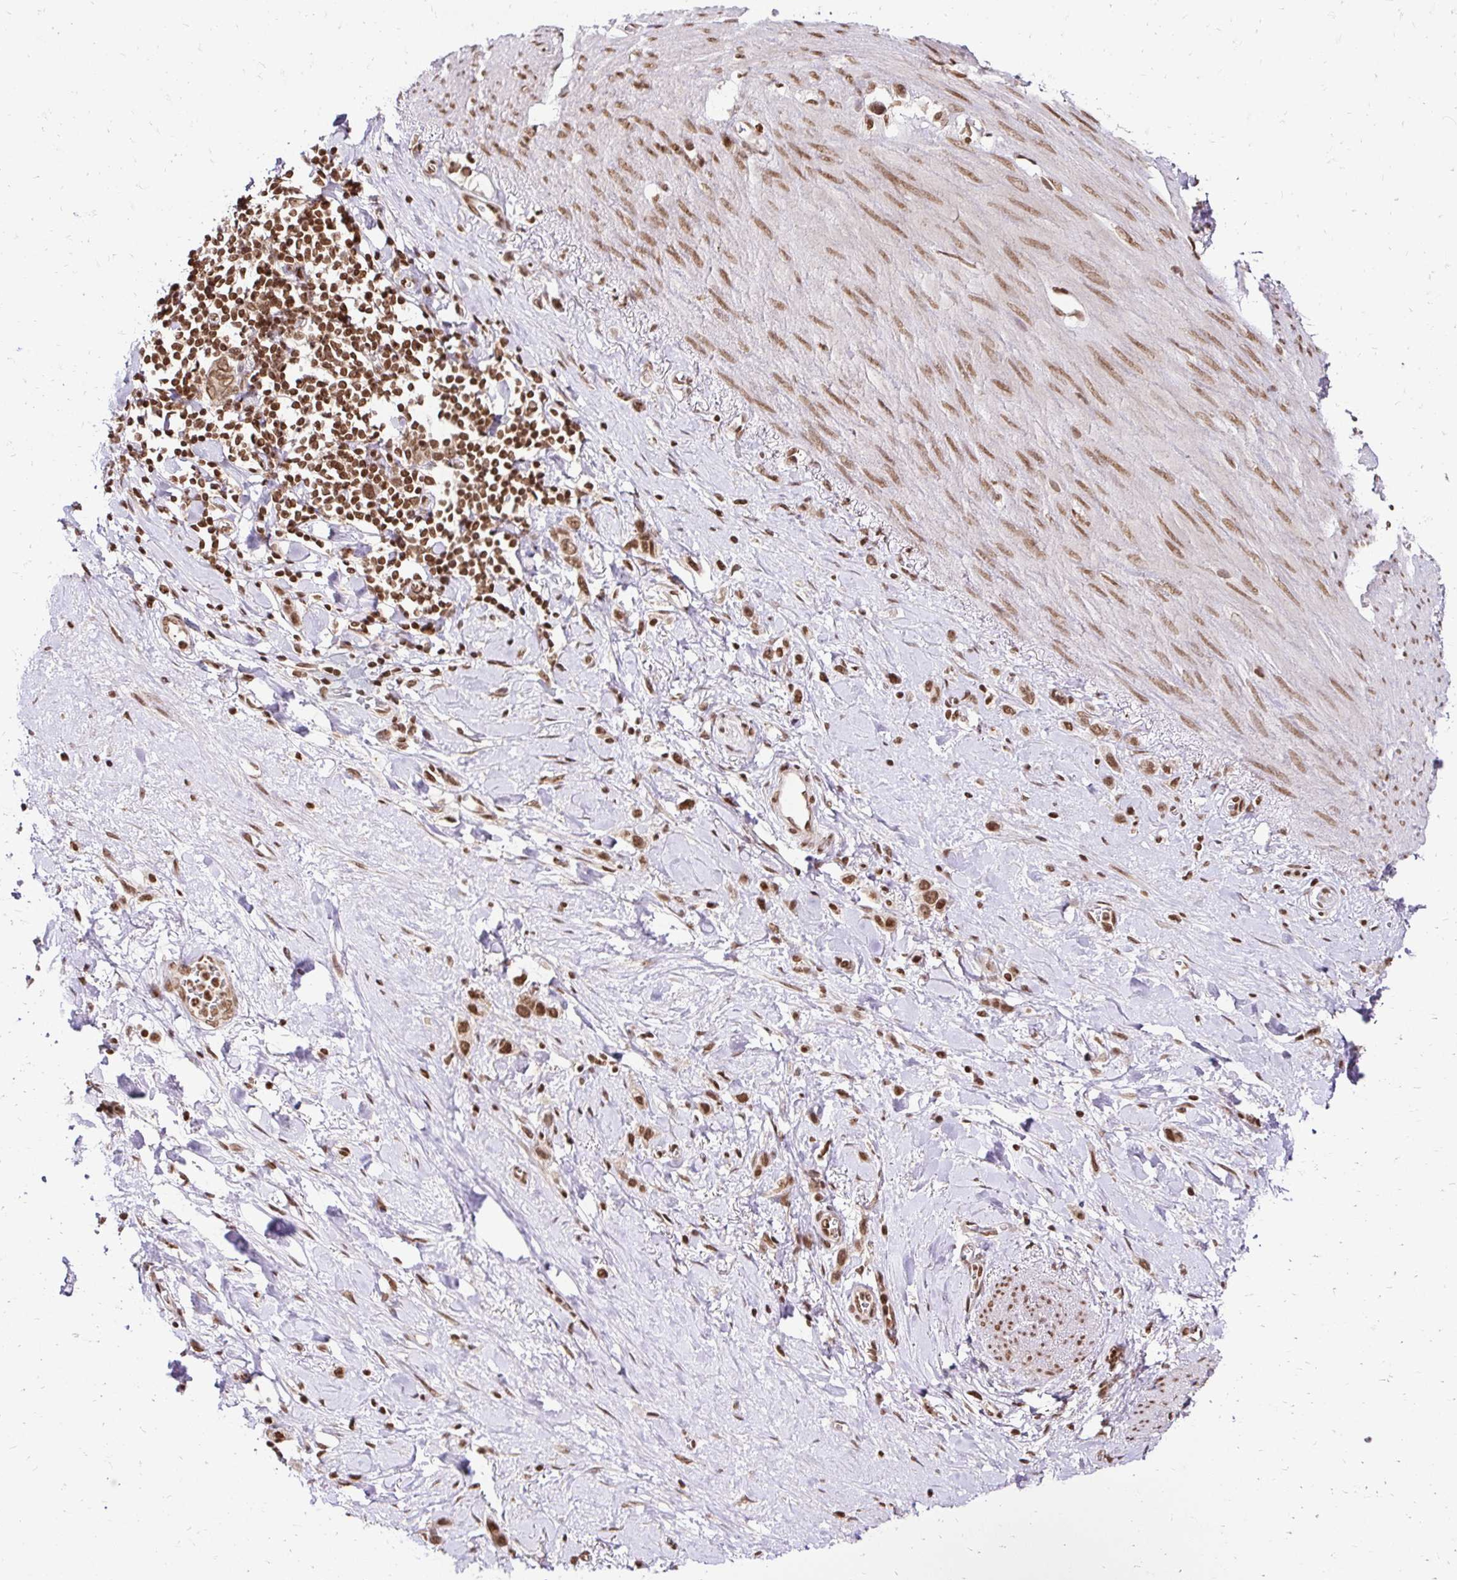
{"staining": {"intensity": "moderate", "quantity": ">75%", "location": "nuclear"}, "tissue": "stomach cancer", "cell_type": "Tumor cells", "image_type": "cancer", "snomed": [{"axis": "morphology", "description": "Adenocarcinoma, NOS"}, {"axis": "topography", "description": "Stomach"}], "caption": "This is a photomicrograph of IHC staining of stomach adenocarcinoma, which shows moderate expression in the nuclear of tumor cells.", "gene": "GLYR1", "patient": {"sex": "female", "age": 65}}